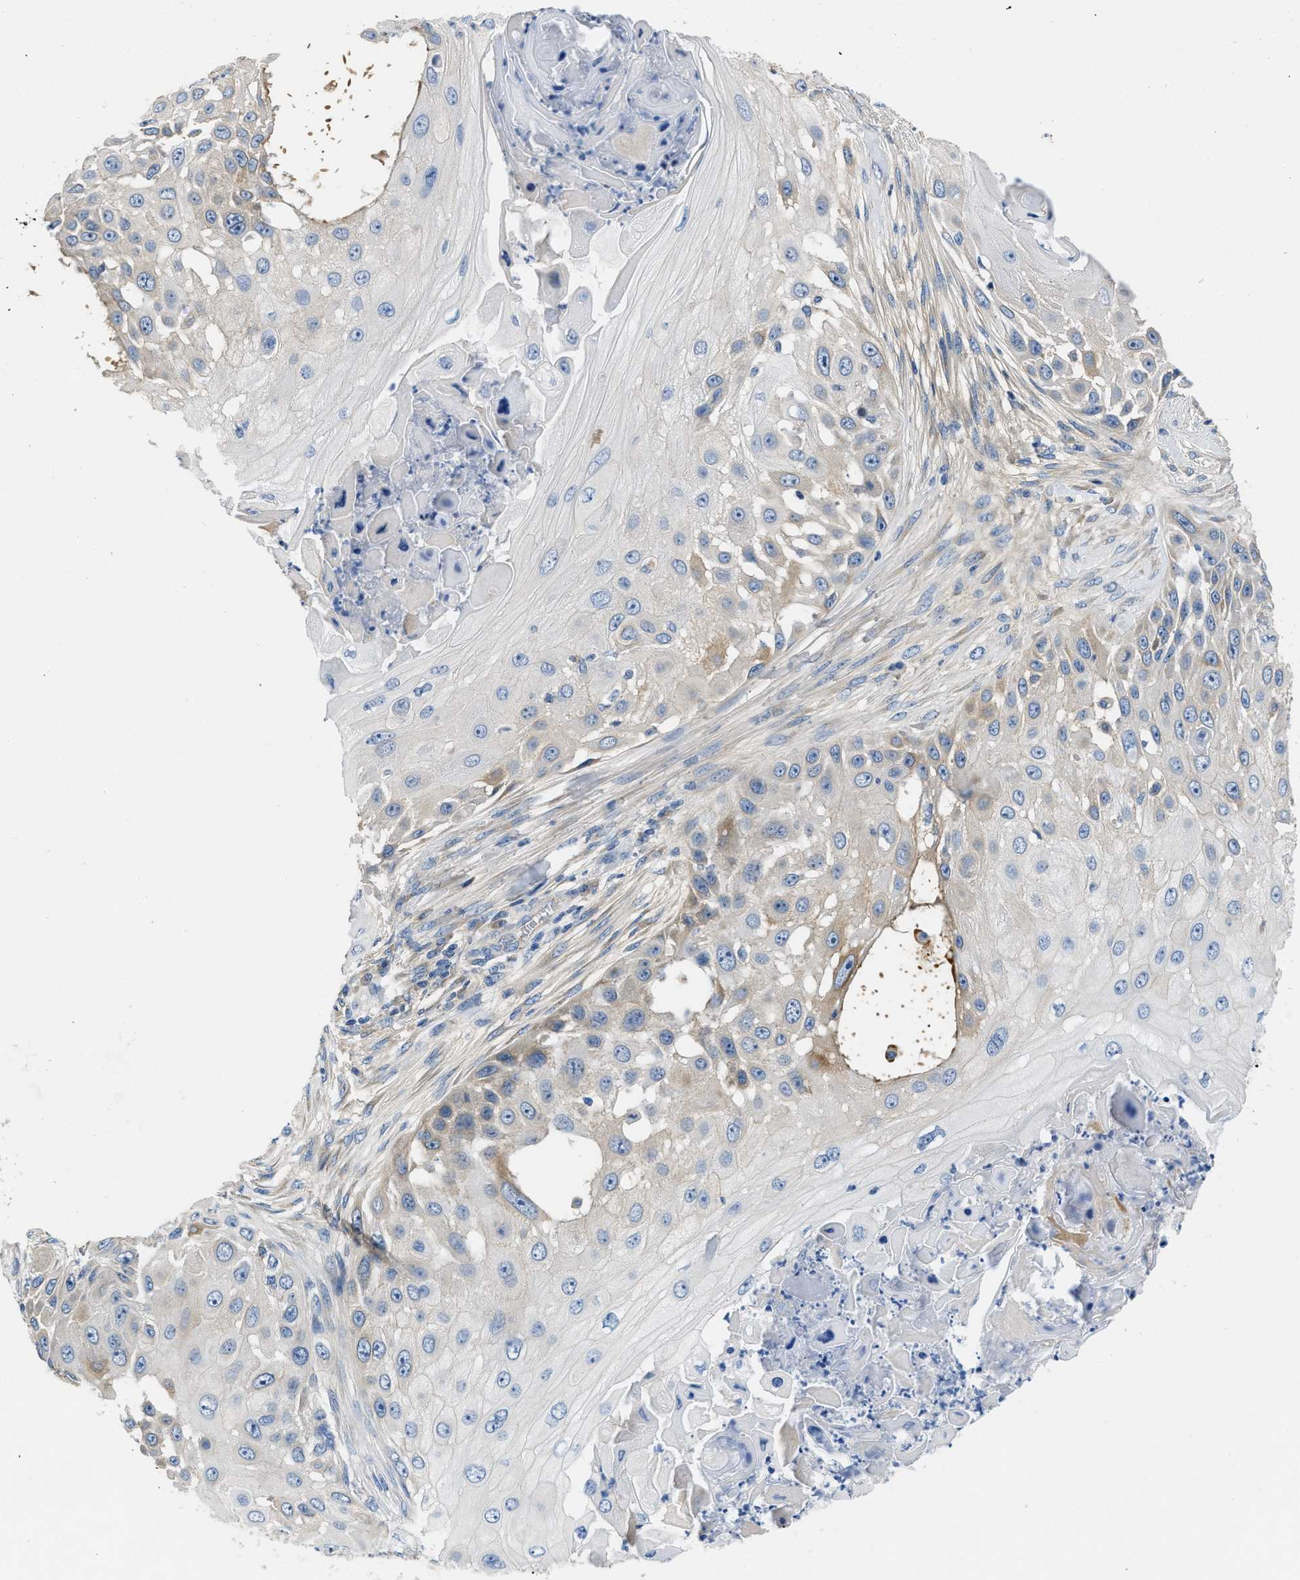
{"staining": {"intensity": "weak", "quantity": "25%-75%", "location": "cytoplasmic/membranous"}, "tissue": "skin cancer", "cell_type": "Tumor cells", "image_type": "cancer", "snomed": [{"axis": "morphology", "description": "Squamous cell carcinoma, NOS"}, {"axis": "topography", "description": "Skin"}], "caption": "Skin cancer (squamous cell carcinoma) stained with DAB (3,3'-diaminobenzidine) IHC reveals low levels of weak cytoplasmic/membranous expression in approximately 25%-75% of tumor cells.", "gene": "C1S", "patient": {"sex": "female", "age": 44}}